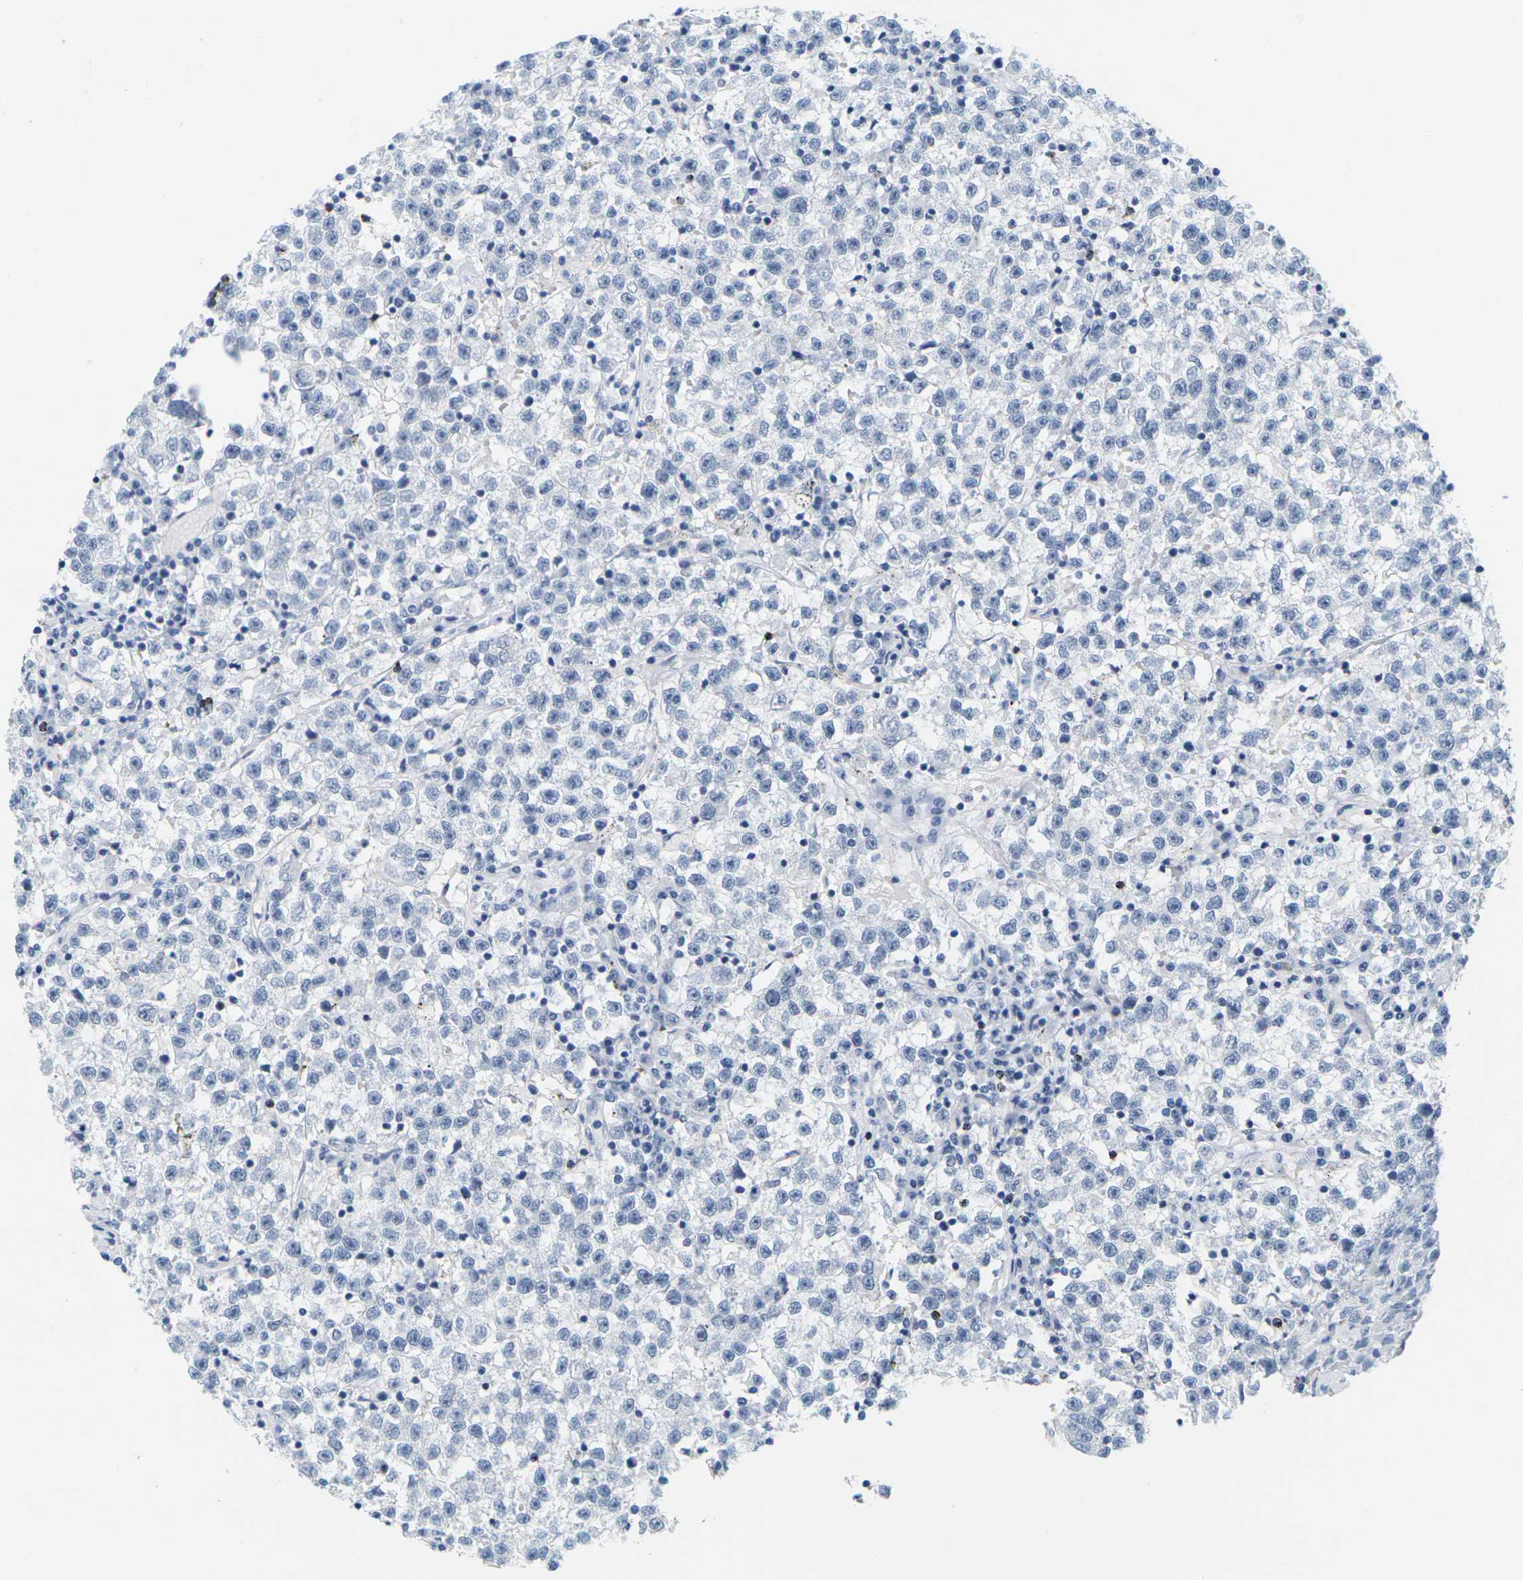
{"staining": {"intensity": "negative", "quantity": "none", "location": "none"}, "tissue": "testis cancer", "cell_type": "Tumor cells", "image_type": "cancer", "snomed": [{"axis": "morphology", "description": "Seminoma, NOS"}, {"axis": "topography", "description": "Testis"}], "caption": "Micrograph shows no protein staining in tumor cells of testis cancer (seminoma) tissue.", "gene": "HLA-DOB", "patient": {"sex": "male", "age": 22}}